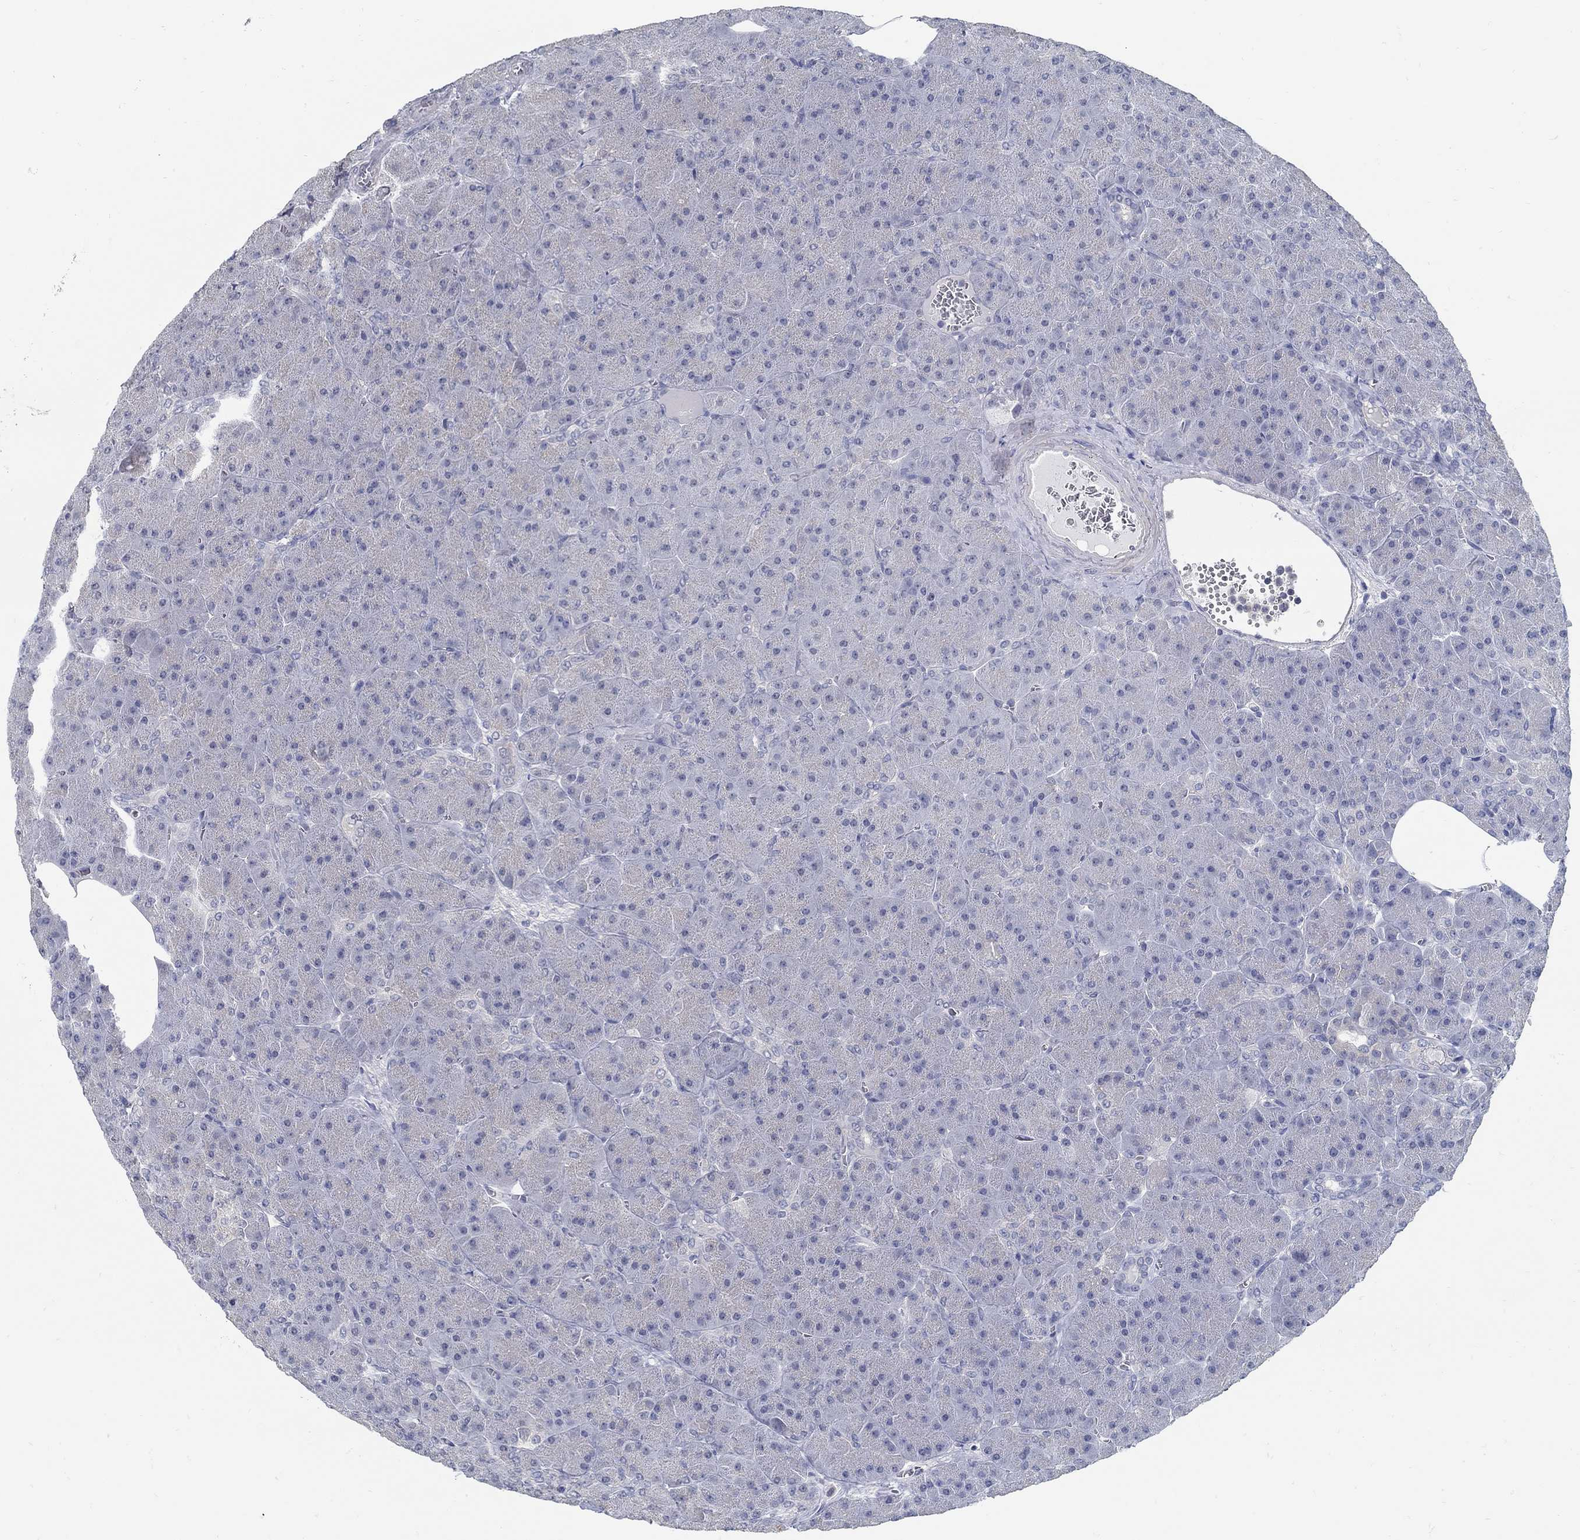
{"staining": {"intensity": "negative", "quantity": "none", "location": "none"}, "tissue": "pancreas", "cell_type": "Exocrine glandular cells", "image_type": "normal", "snomed": [{"axis": "morphology", "description": "Normal tissue, NOS"}, {"axis": "topography", "description": "Pancreas"}], "caption": "Immunohistochemical staining of normal pancreas reveals no significant expression in exocrine glandular cells.", "gene": "PCDH11X", "patient": {"sex": "male", "age": 61}}